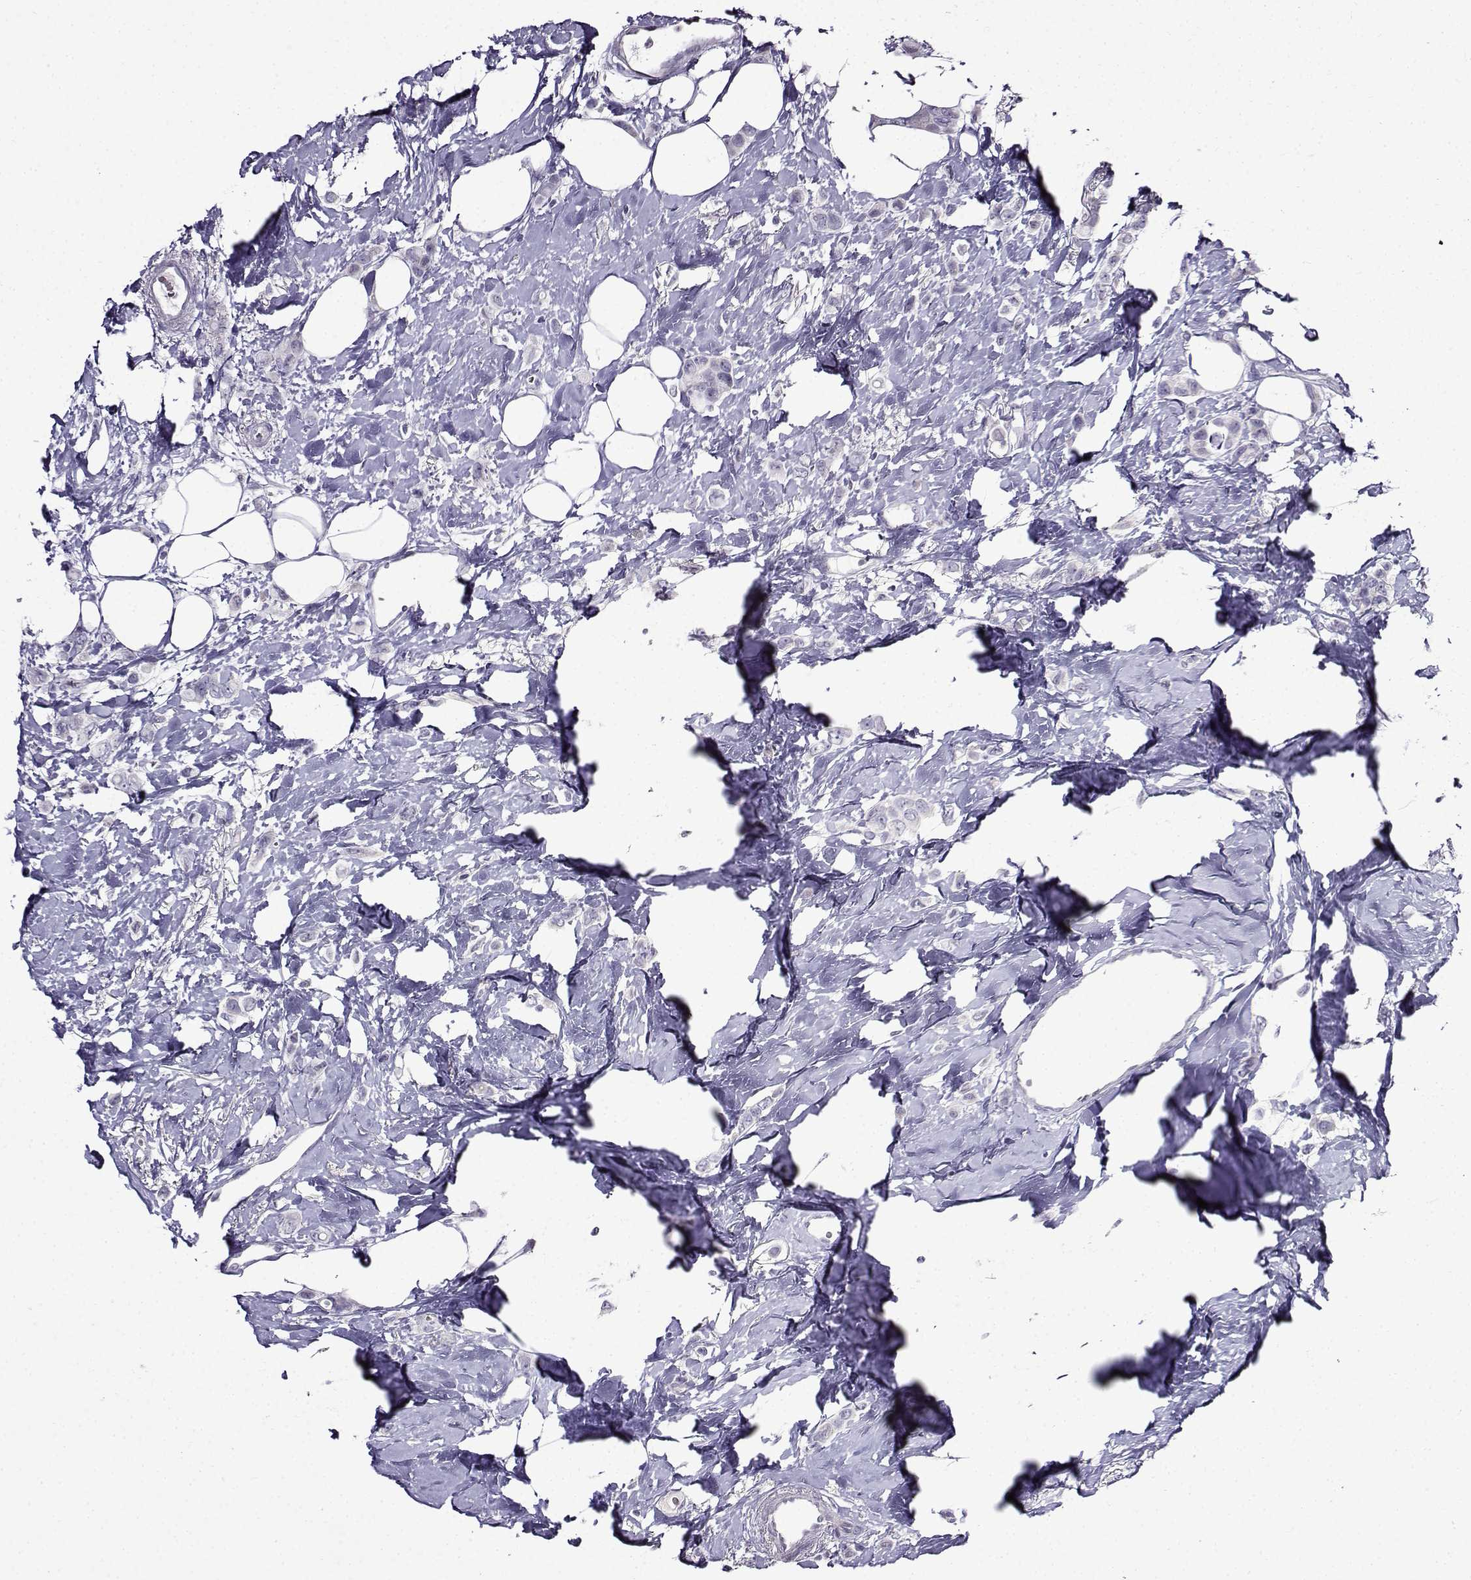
{"staining": {"intensity": "negative", "quantity": "none", "location": "none"}, "tissue": "breast cancer", "cell_type": "Tumor cells", "image_type": "cancer", "snomed": [{"axis": "morphology", "description": "Lobular carcinoma"}, {"axis": "topography", "description": "Breast"}], "caption": "This is a histopathology image of immunohistochemistry staining of breast cancer (lobular carcinoma), which shows no staining in tumor cells.", "gene": "TMEM266", "patient": {"sex": "female", "age": 66}}